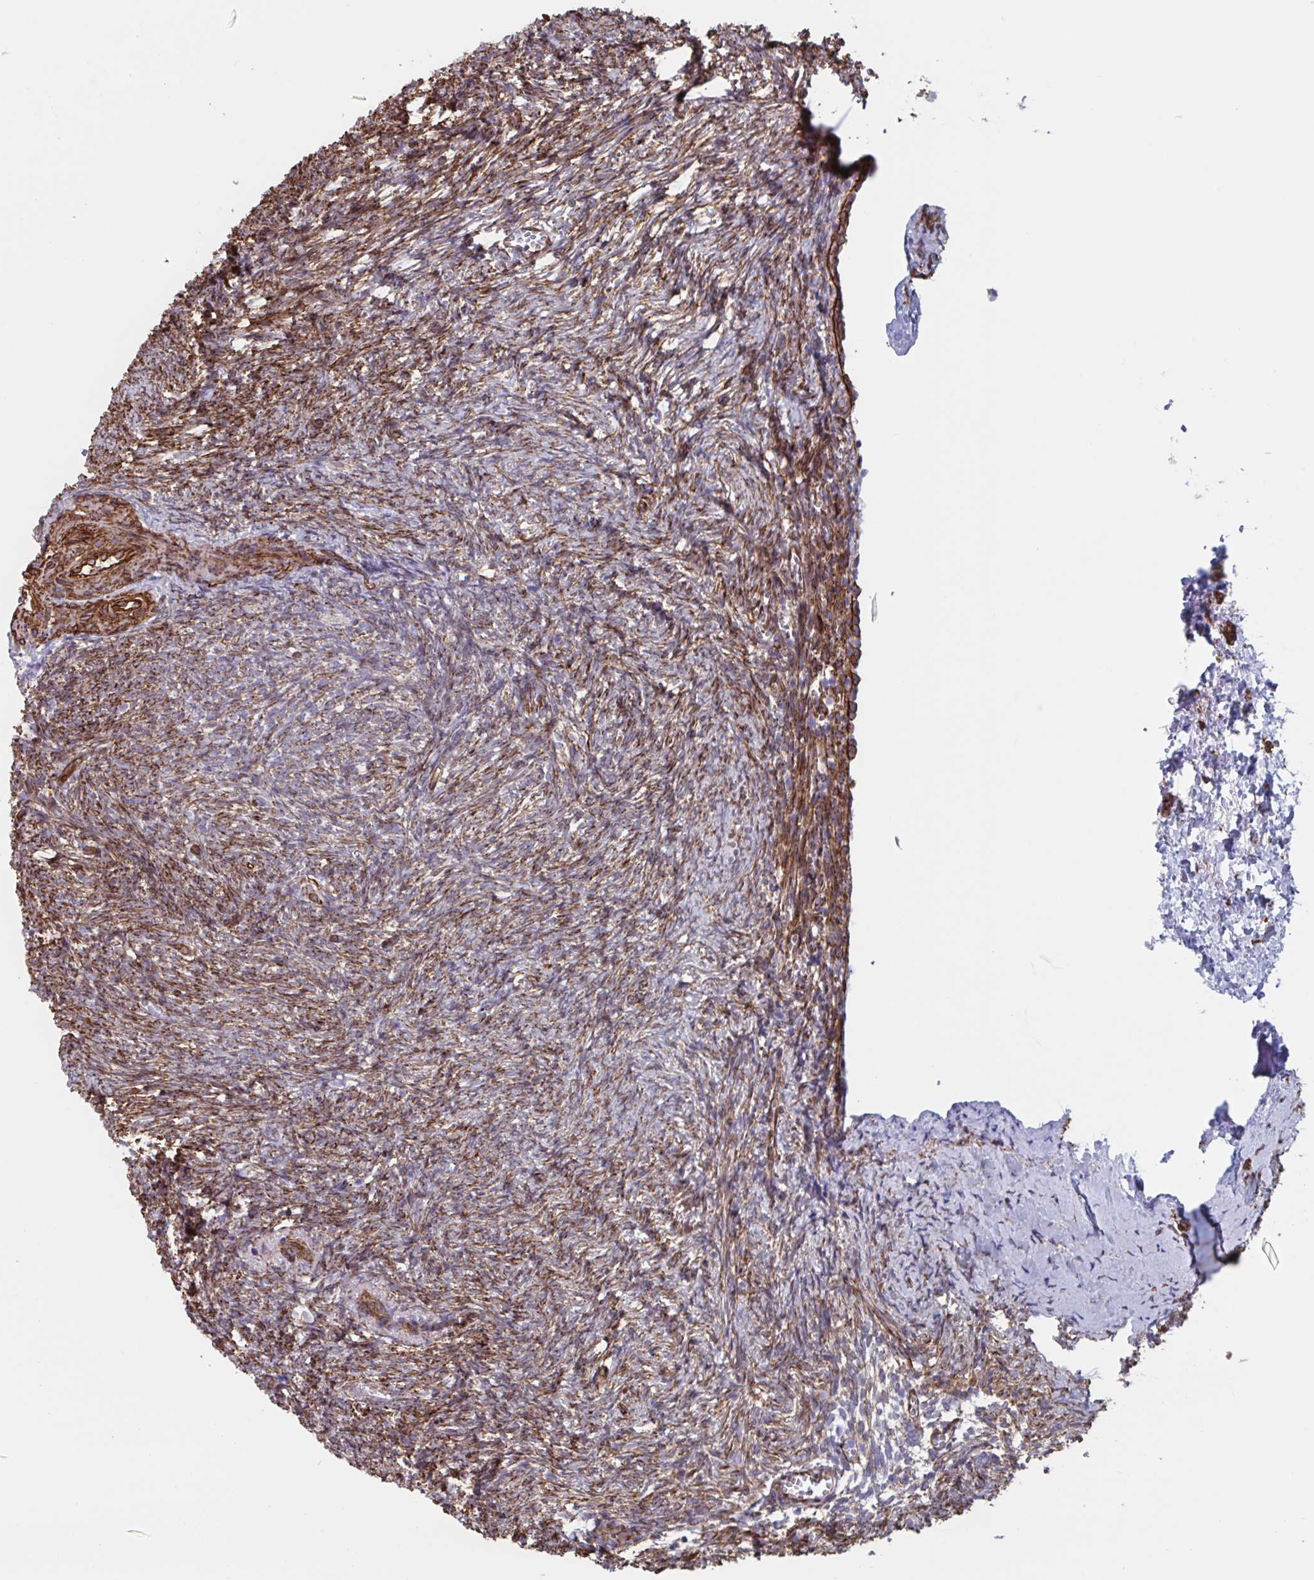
{"staining": {"intensity": "negative", "quantity": "none", "location": "none"}, "tissue": "ovary", "cell_type": "Follicle cells", "image_type": "normal", "snomed": [{"axis": "morphology", "description": "Normal tissue, NOS"}, {"axis": "topography", "description": "Ovary"}], "caption": "This is an IHC micrograph of normal ovary. There is no positivity in follicle cells.", "gene": "CITED4", "patient": {"sex": "female", "age": 41}}